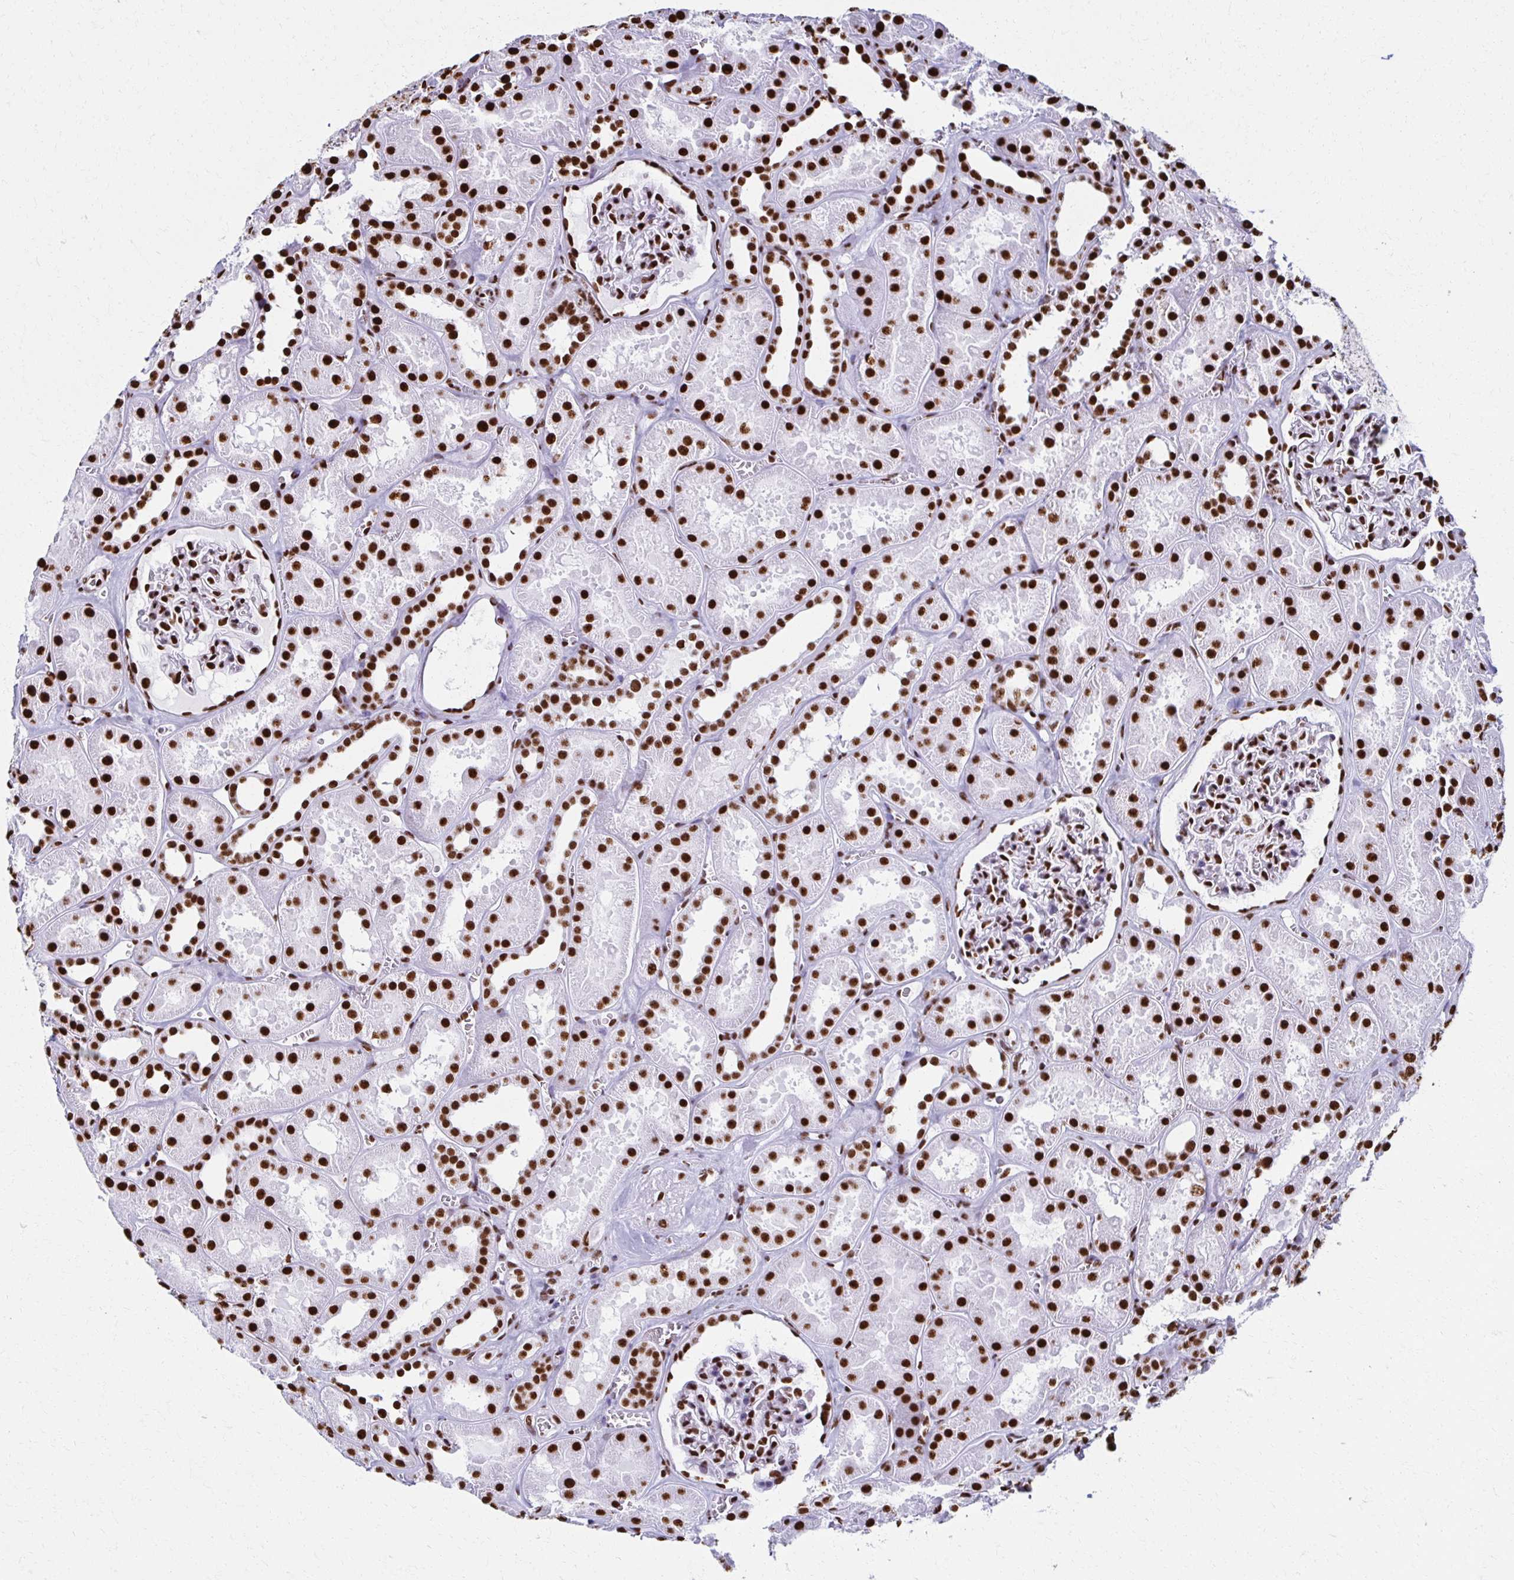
{"staining": {"intensity": "strong", "quantity": ">75%", "location": "nuclear"}, "tissue": "kidney", "cell_type": "Cells in glomeruli", "image_type": "normal", "snomed": [{"axis": "morphology", "description": "Normal tissue, NOS"}, {"axis": "topography", "description": "Kidney"}], "caption": "Human kidney stained for a protein (brown) demonstrates strong nuclear positive staining in approximately >75% of cells in glomeruli.", "gene": "NONO", "patient": {"sex": "female", "age": 41}}